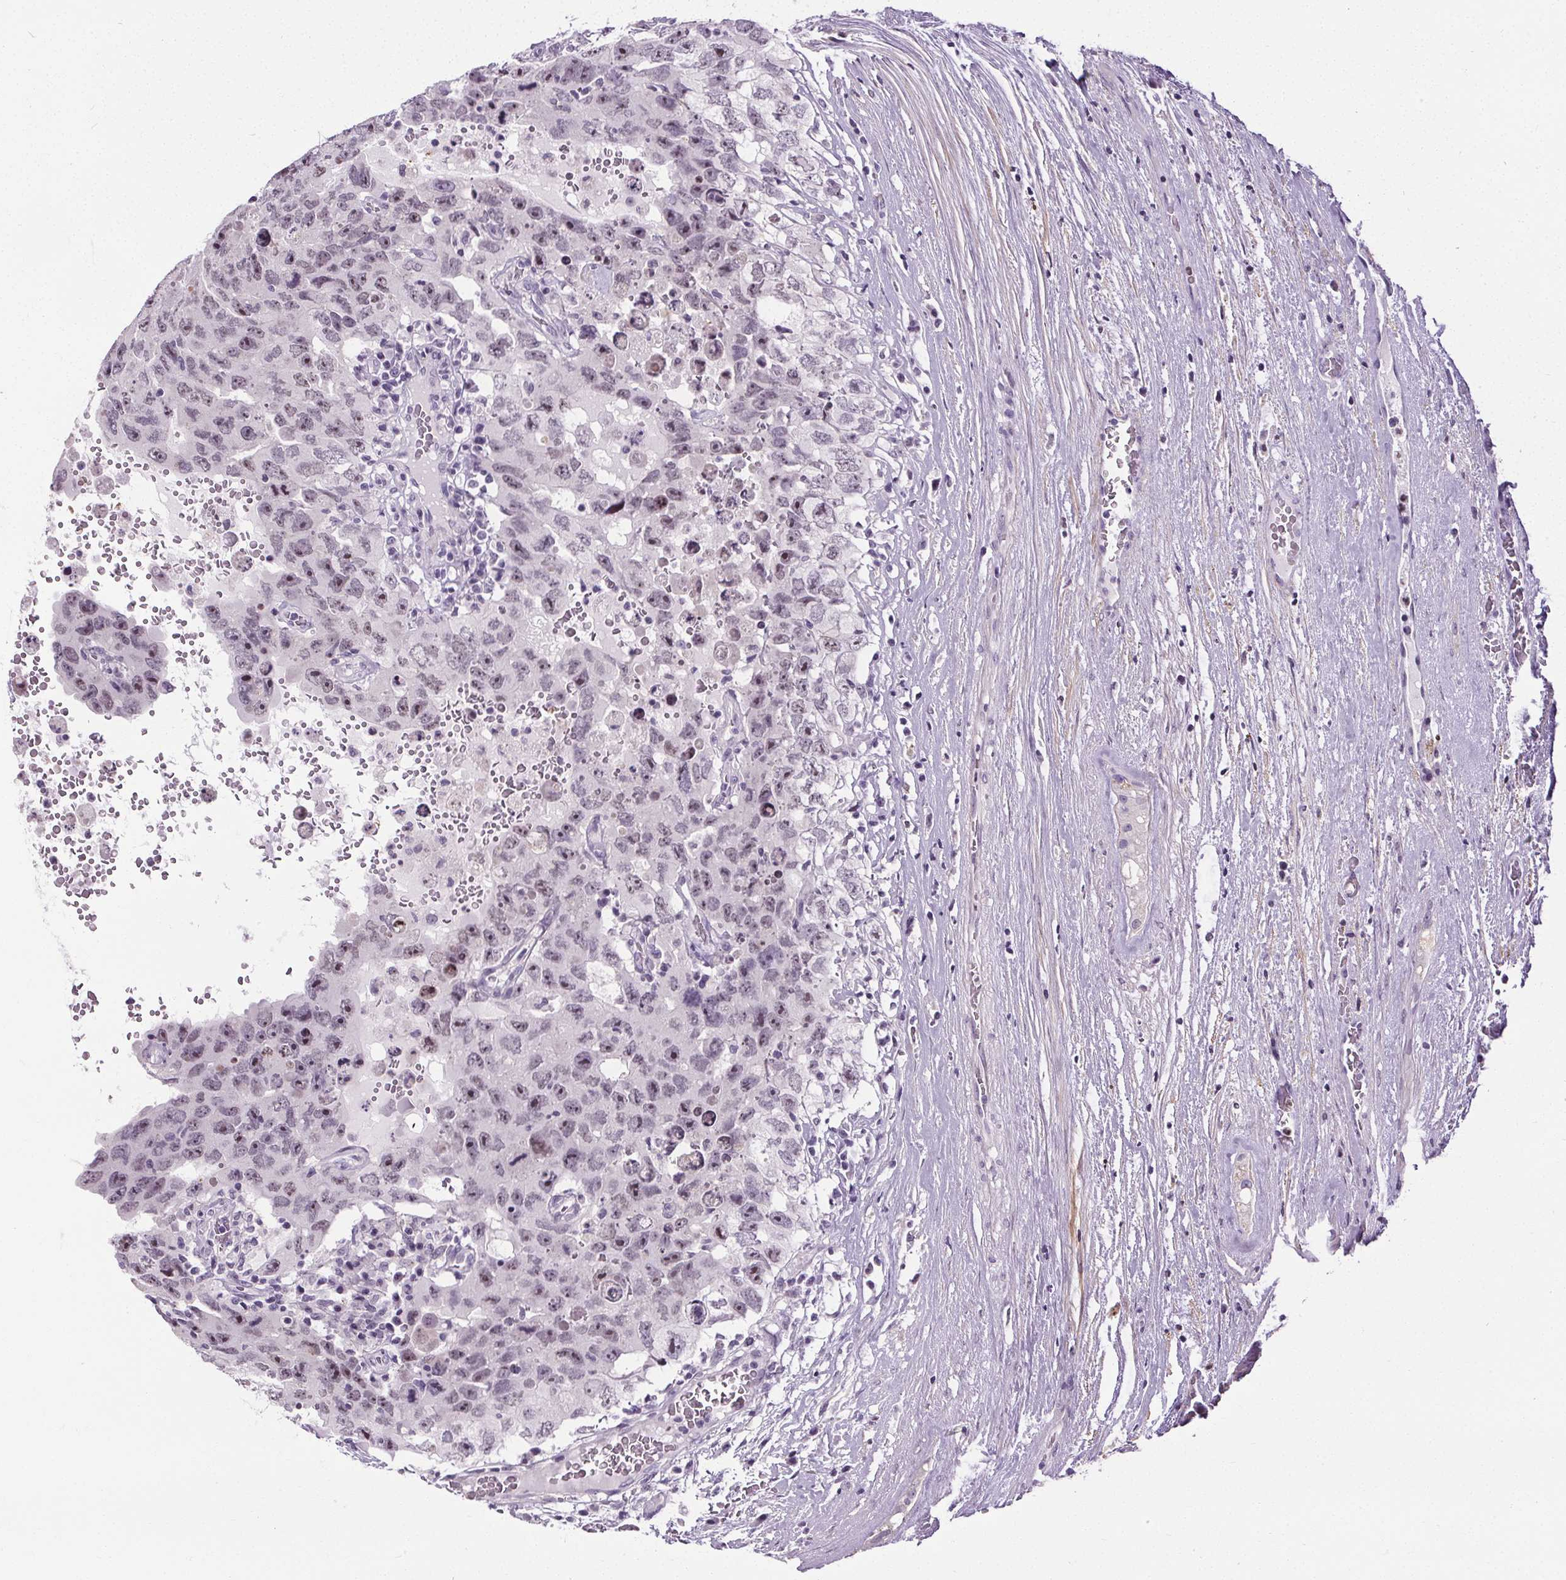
{"staining": {"intensity": "moderate", "quantity": "25%-75%", "location": "nuclear"}, "tissue": "testis cancer", "cell_type": "Tumor cells", "image_type": "cancer", "snomed": [{"axis": "morphology", "description": "Carcinoma, Embryonal, NOS"}, {"axis": "topography", "description": "Testis"}], "caption": "Protein staining of embryonal carcinoma (testis) tissue shows moderate nuclear expression in about 25%-75% of tumor cells.", "gene": "TMEM240", "patient": {"sex": "male", "age": 26}}